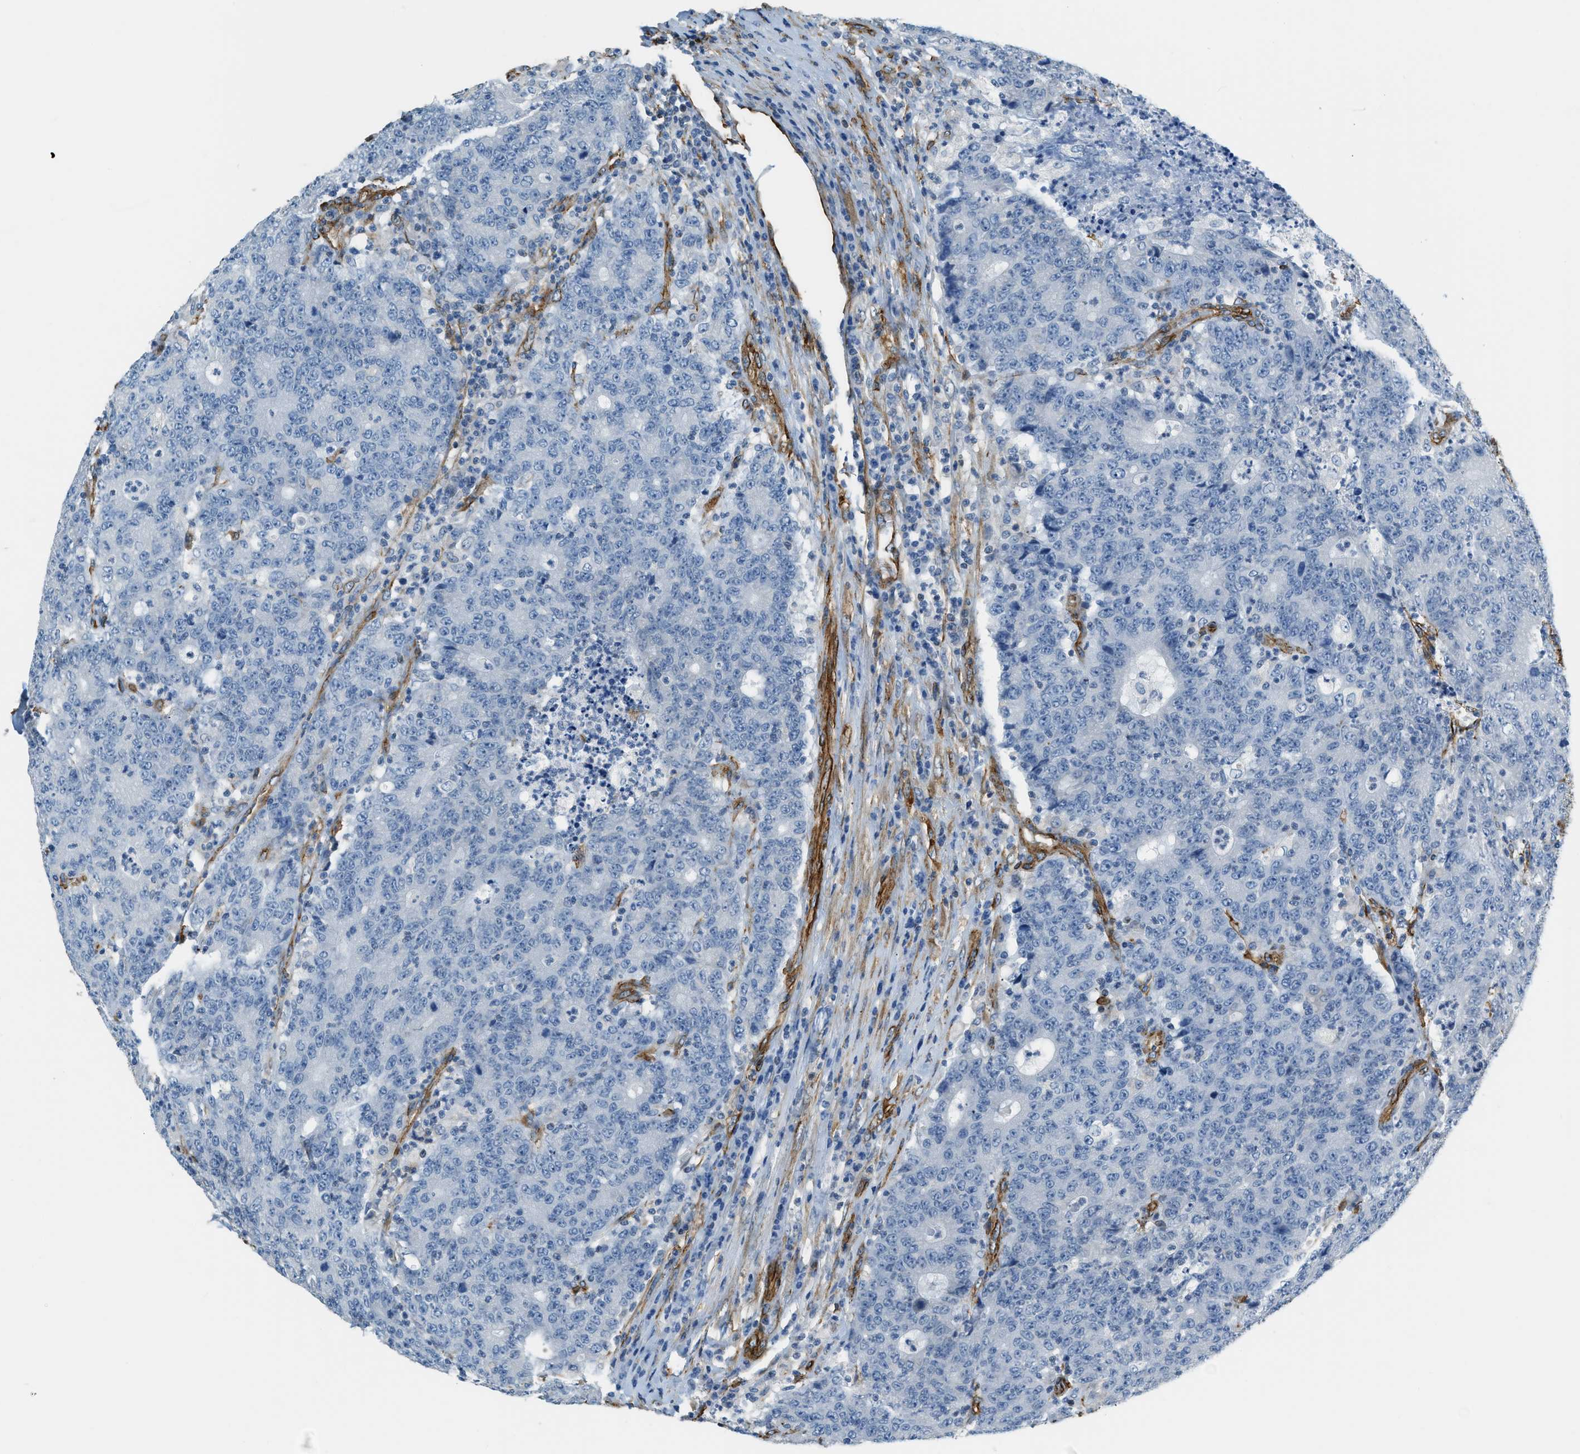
{"staining": {"intensity": "negative", "quantity": "none", "location": "none"}, "tissue": "colorectal cancer", "cell_type": "Tumor cells", "image_type": "cancer", "snomed": [{"axis": "morphology", "description": "Normal tissue, NOS"}, {"axis": "morphology", "description": "Adenocarcinoma, NOS"}, {"axis": "topography", "description": "Colon"}], "caption": "Immunohistochemistry of colorectal cancer (adenocarcinoma) displays no positivity in tumor cells. (Brightfield microscopy of DAB (3,3'-diaminobenzidine) immunohistochemistry at high magnification).", "gene": "TMEM43", "patient": {"sex": "female", "age": 75}}